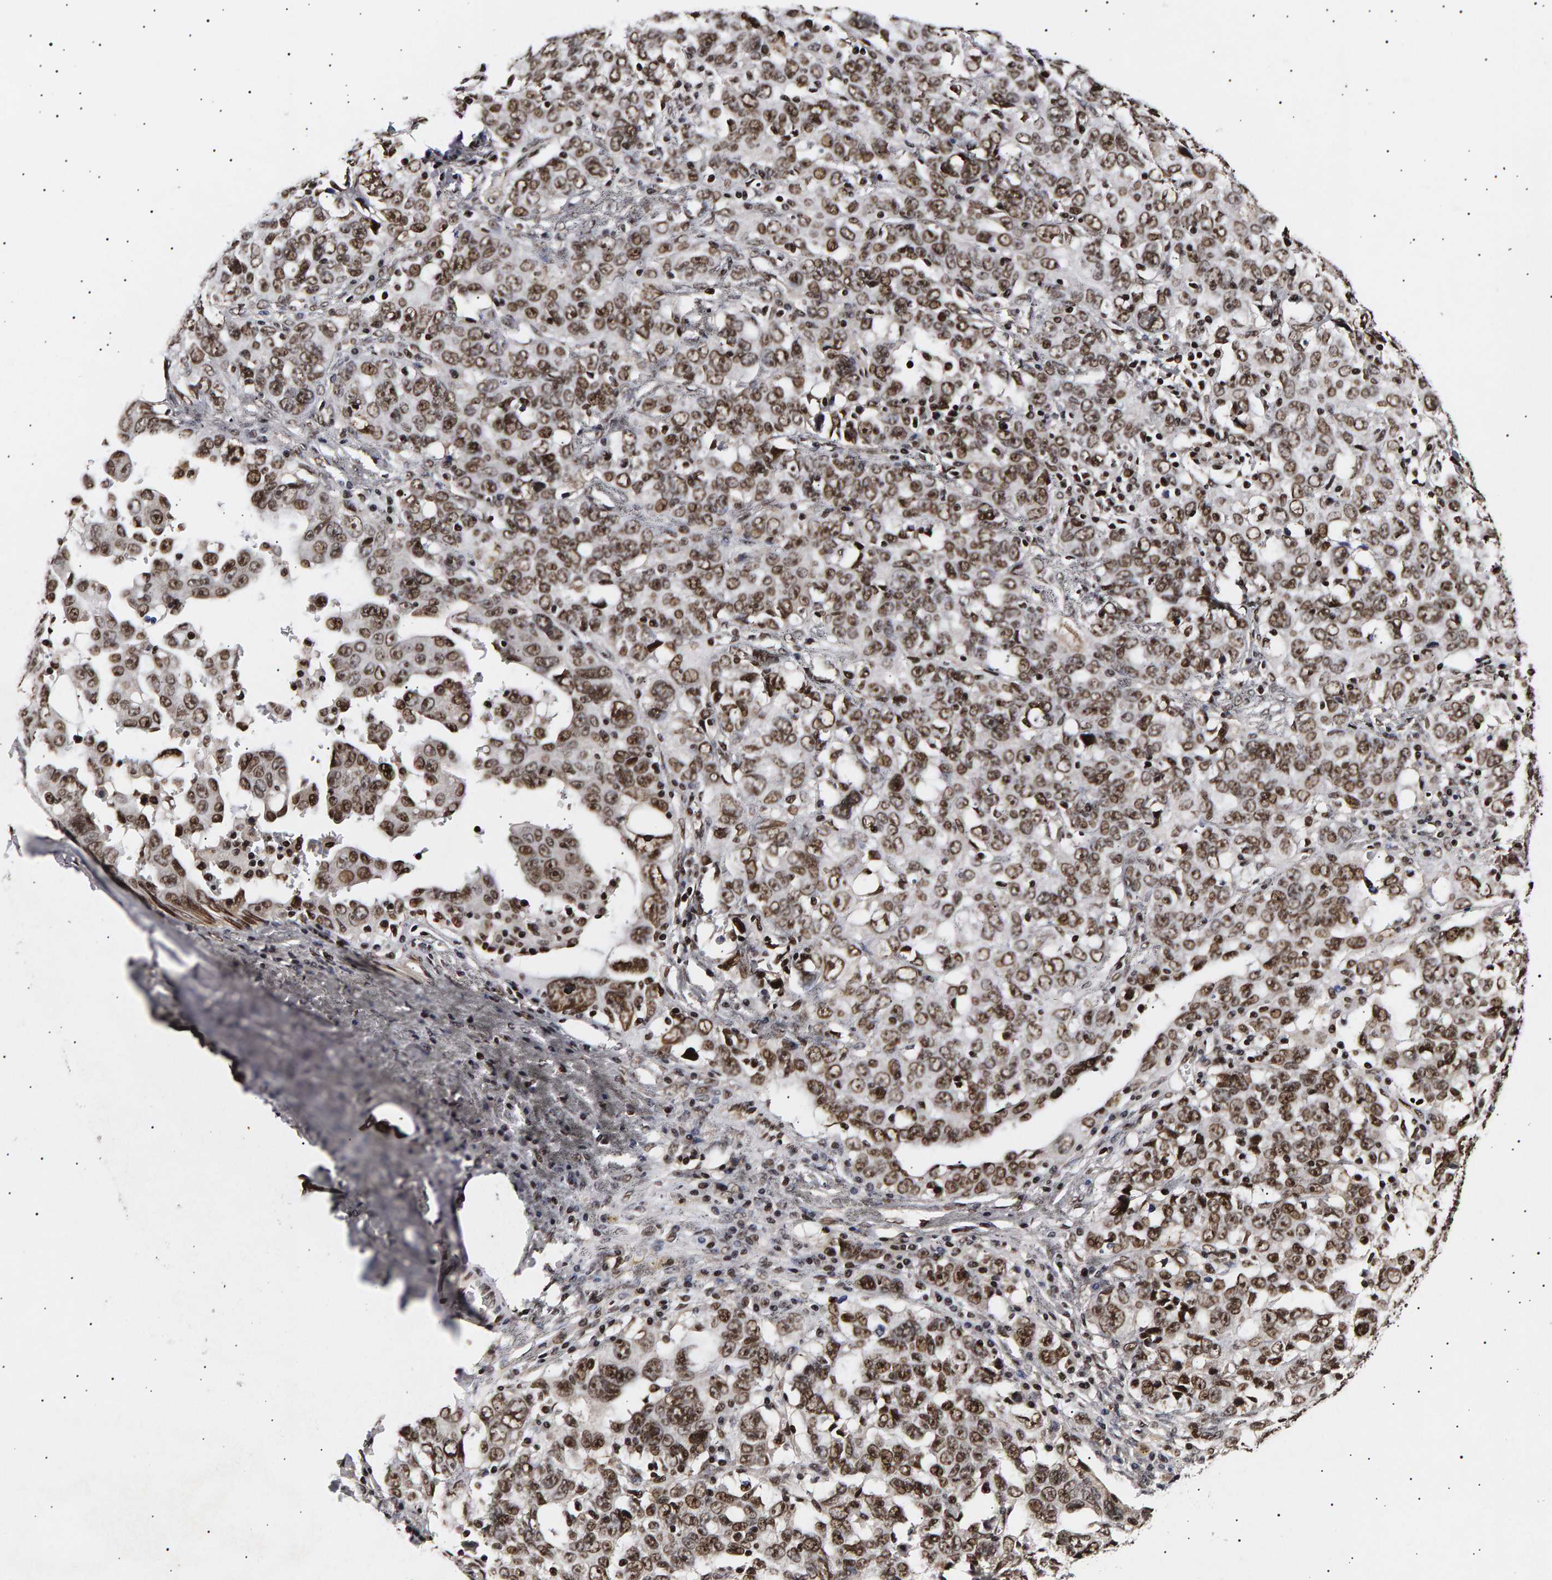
{"staining": {"intensity": "moderate", "quantity": ">75%", "location": "nuclear"}, "tissue": "ovarian cancer", "cell_type": "Tumor cells", "image_type": "cancer", "snomed": [{"axis": "morphology", "description": "Carcinoma, endometroid"}, {"axis": "topography", "description": "Ovary"}], "caption": "IHC histopathology image of neoplastic tissue: human ovarian endometroid carcinoma stained using immunohistochemistry demonstrates medium levels of moderate protein expression localized specifically in the nuclear of tumor cells, appearing as a nuclear brown color.", "gene": "ANKRD40", "patient": {"sex": "female", "age": 62}}